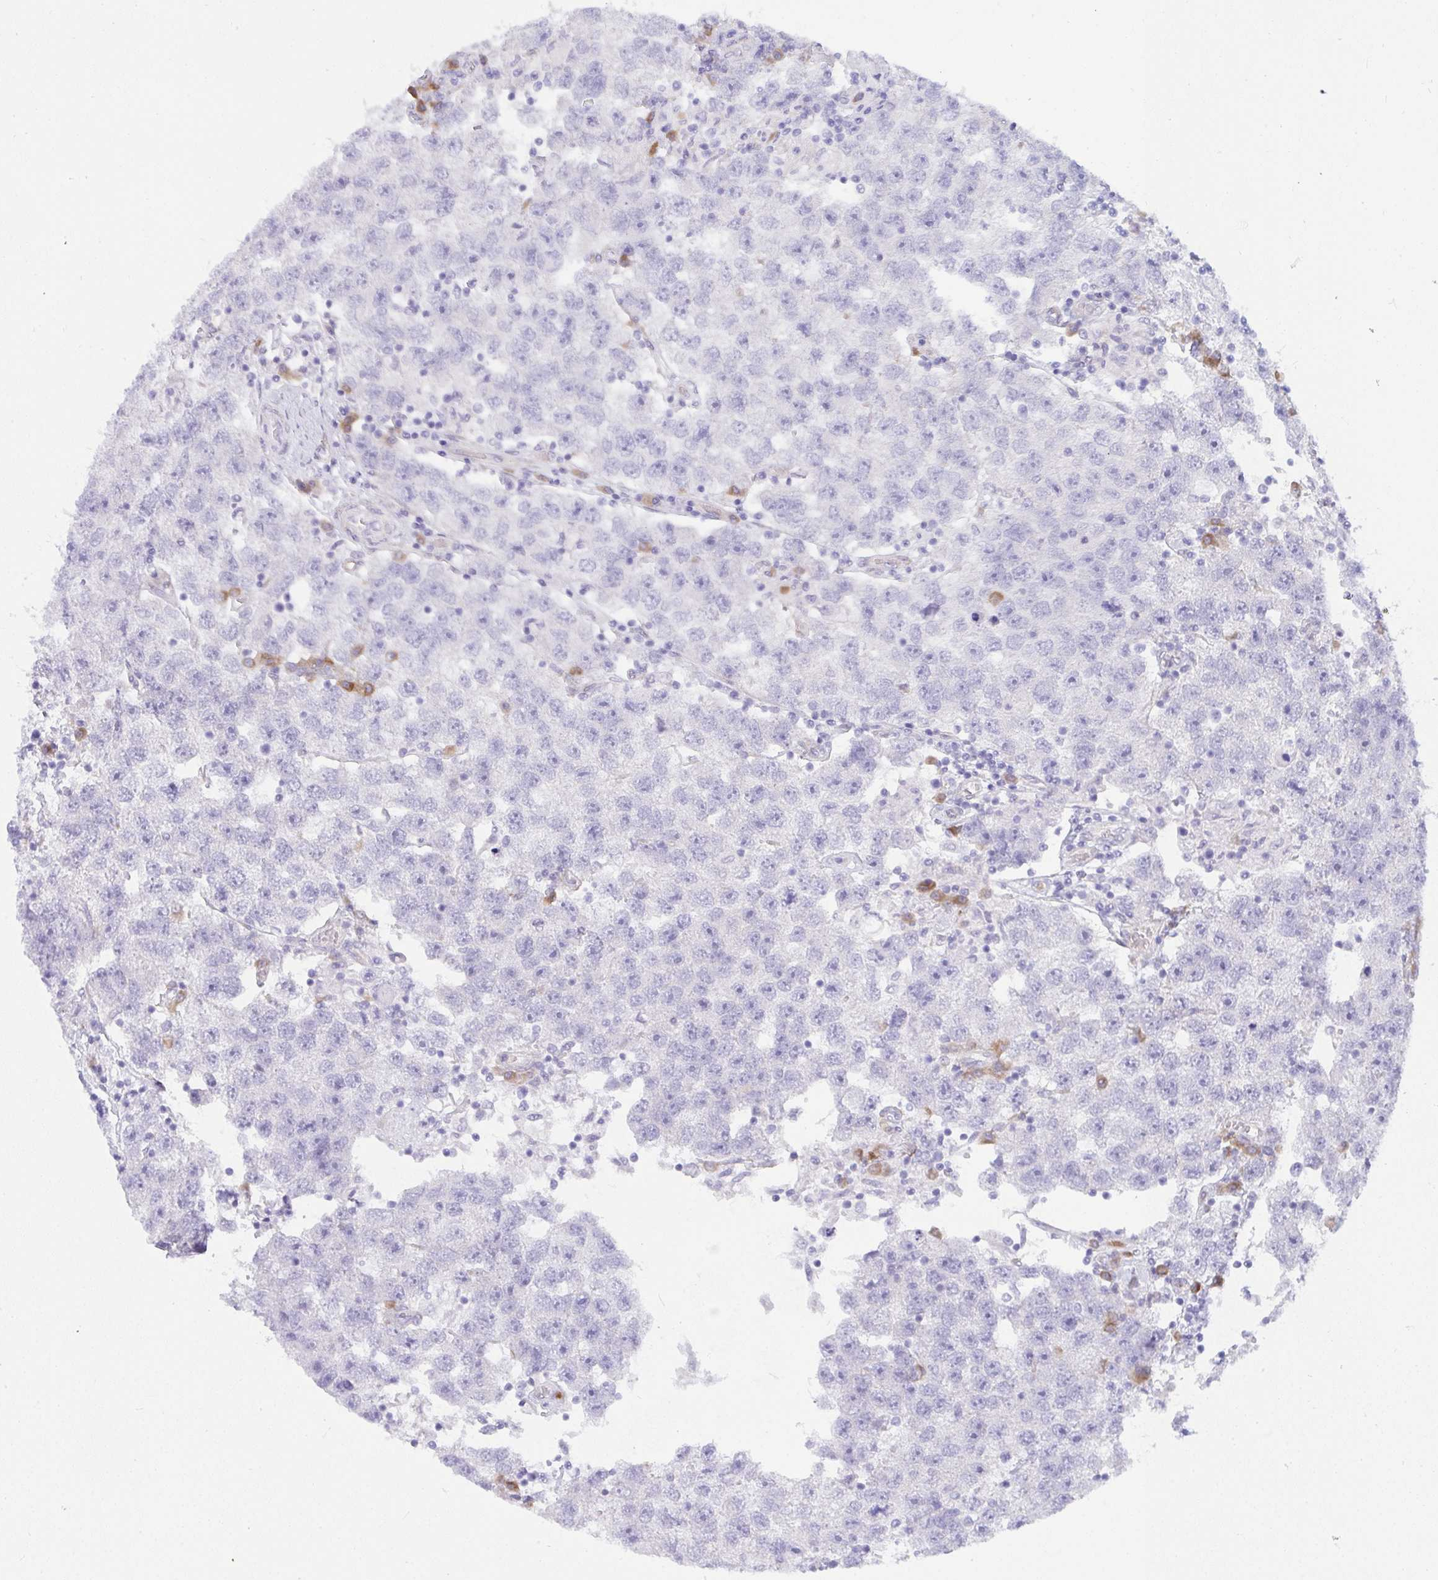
{"staining": {"intensity": "negative", "quantity": "none", "location": "none"}, "tissue": "testis cancer", "cell_type": "Tumor cells", "image_type": "cancer", "snomed": [{"axis": "morphology", "description": "Seminoma, NOS"}, {"axis": "topography", "description": "Testis"}], "caption": "The IHC histopathology image has no significant staining in tumor cells of seminoma (testis) tissue.", "gene": "GAB1", "patient": {"sex": "male", "age": 26}}